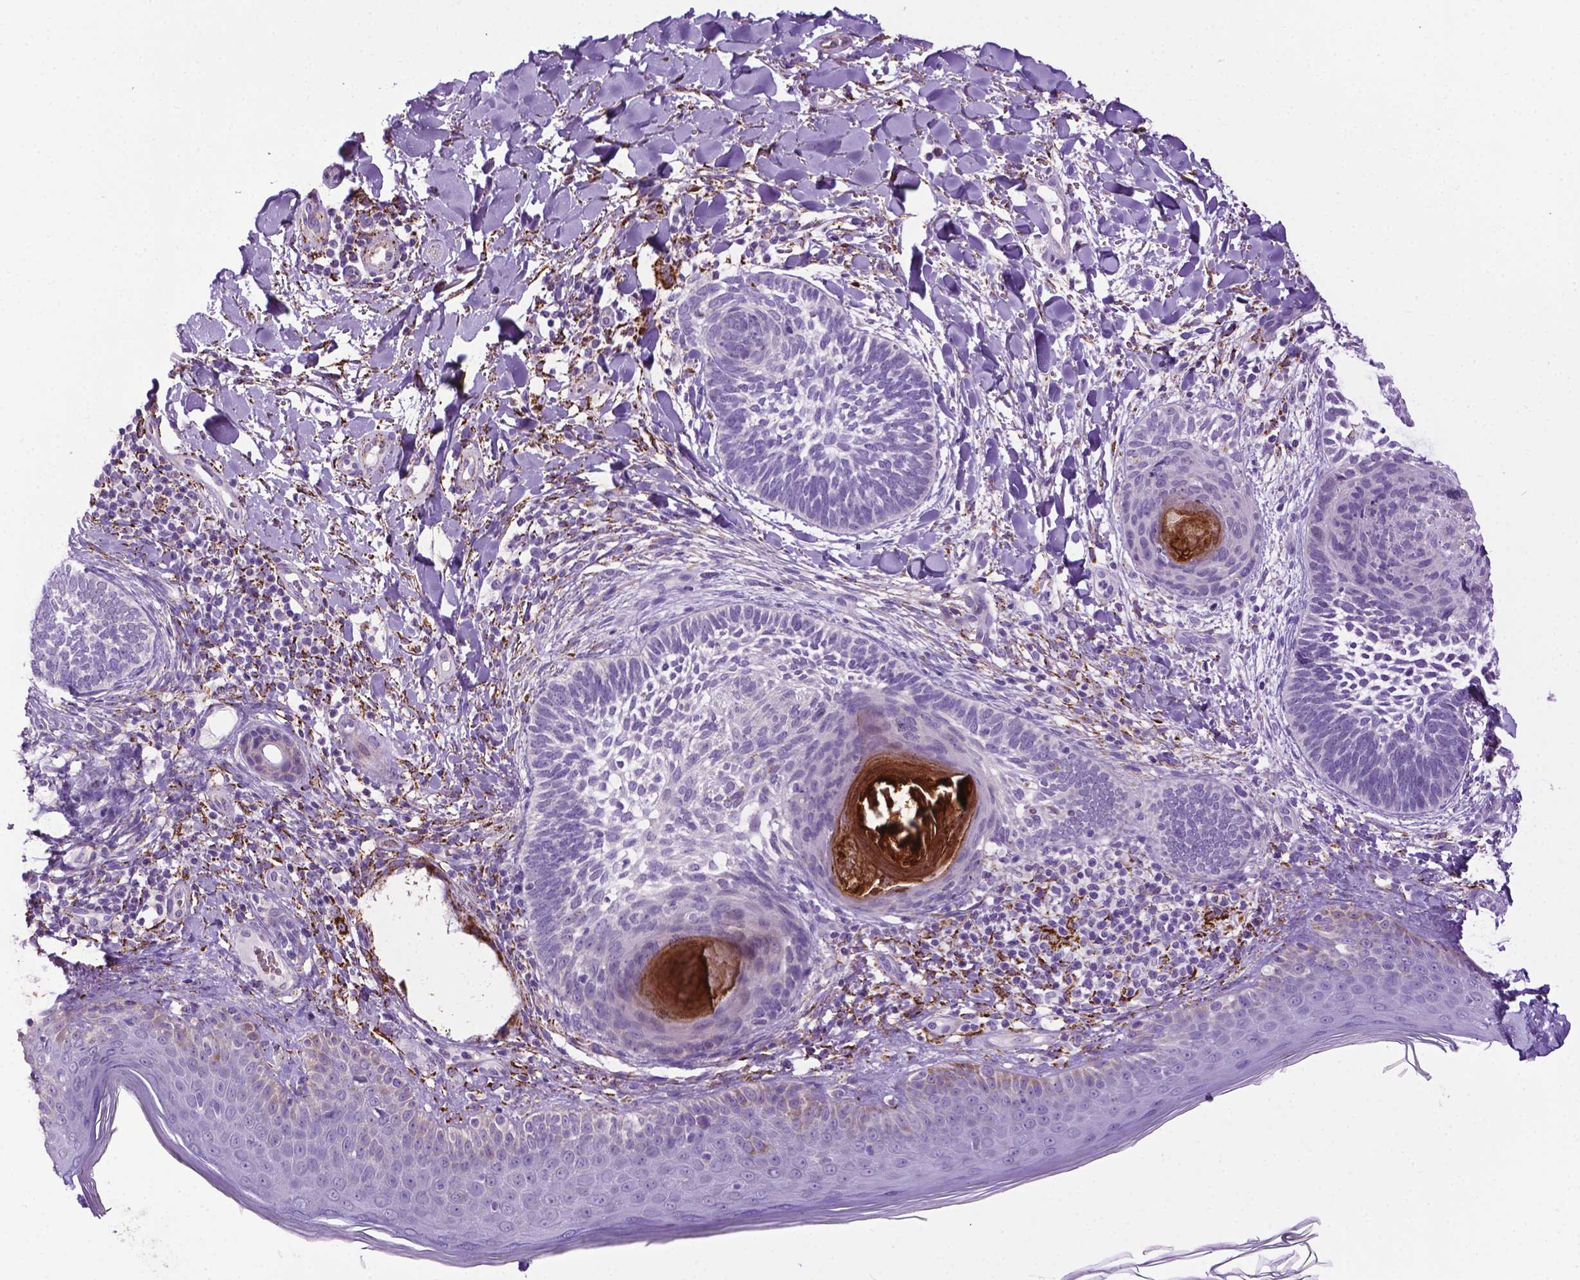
{"staining": {"intensity": "negative", "quantity": "none", "location": "none"}, "tissue": "skin cancer", "cell_type": "Tumor cells", "image_type": "cancer", "snomed": [{"axis": "morphology", "description": "Normal tissue, NOS"}, {"axis": "morphology", "description": "Basal cell carcinoma"}, {"axis": "topography", "description": "Skin"}], "caption": "Immunohistochemistry of human skin cancer (basal cell carcinoma) displays no expression in tumor cells.", "gene": "TMEM132E", "patient": {"sex": "male", "age": 46}}